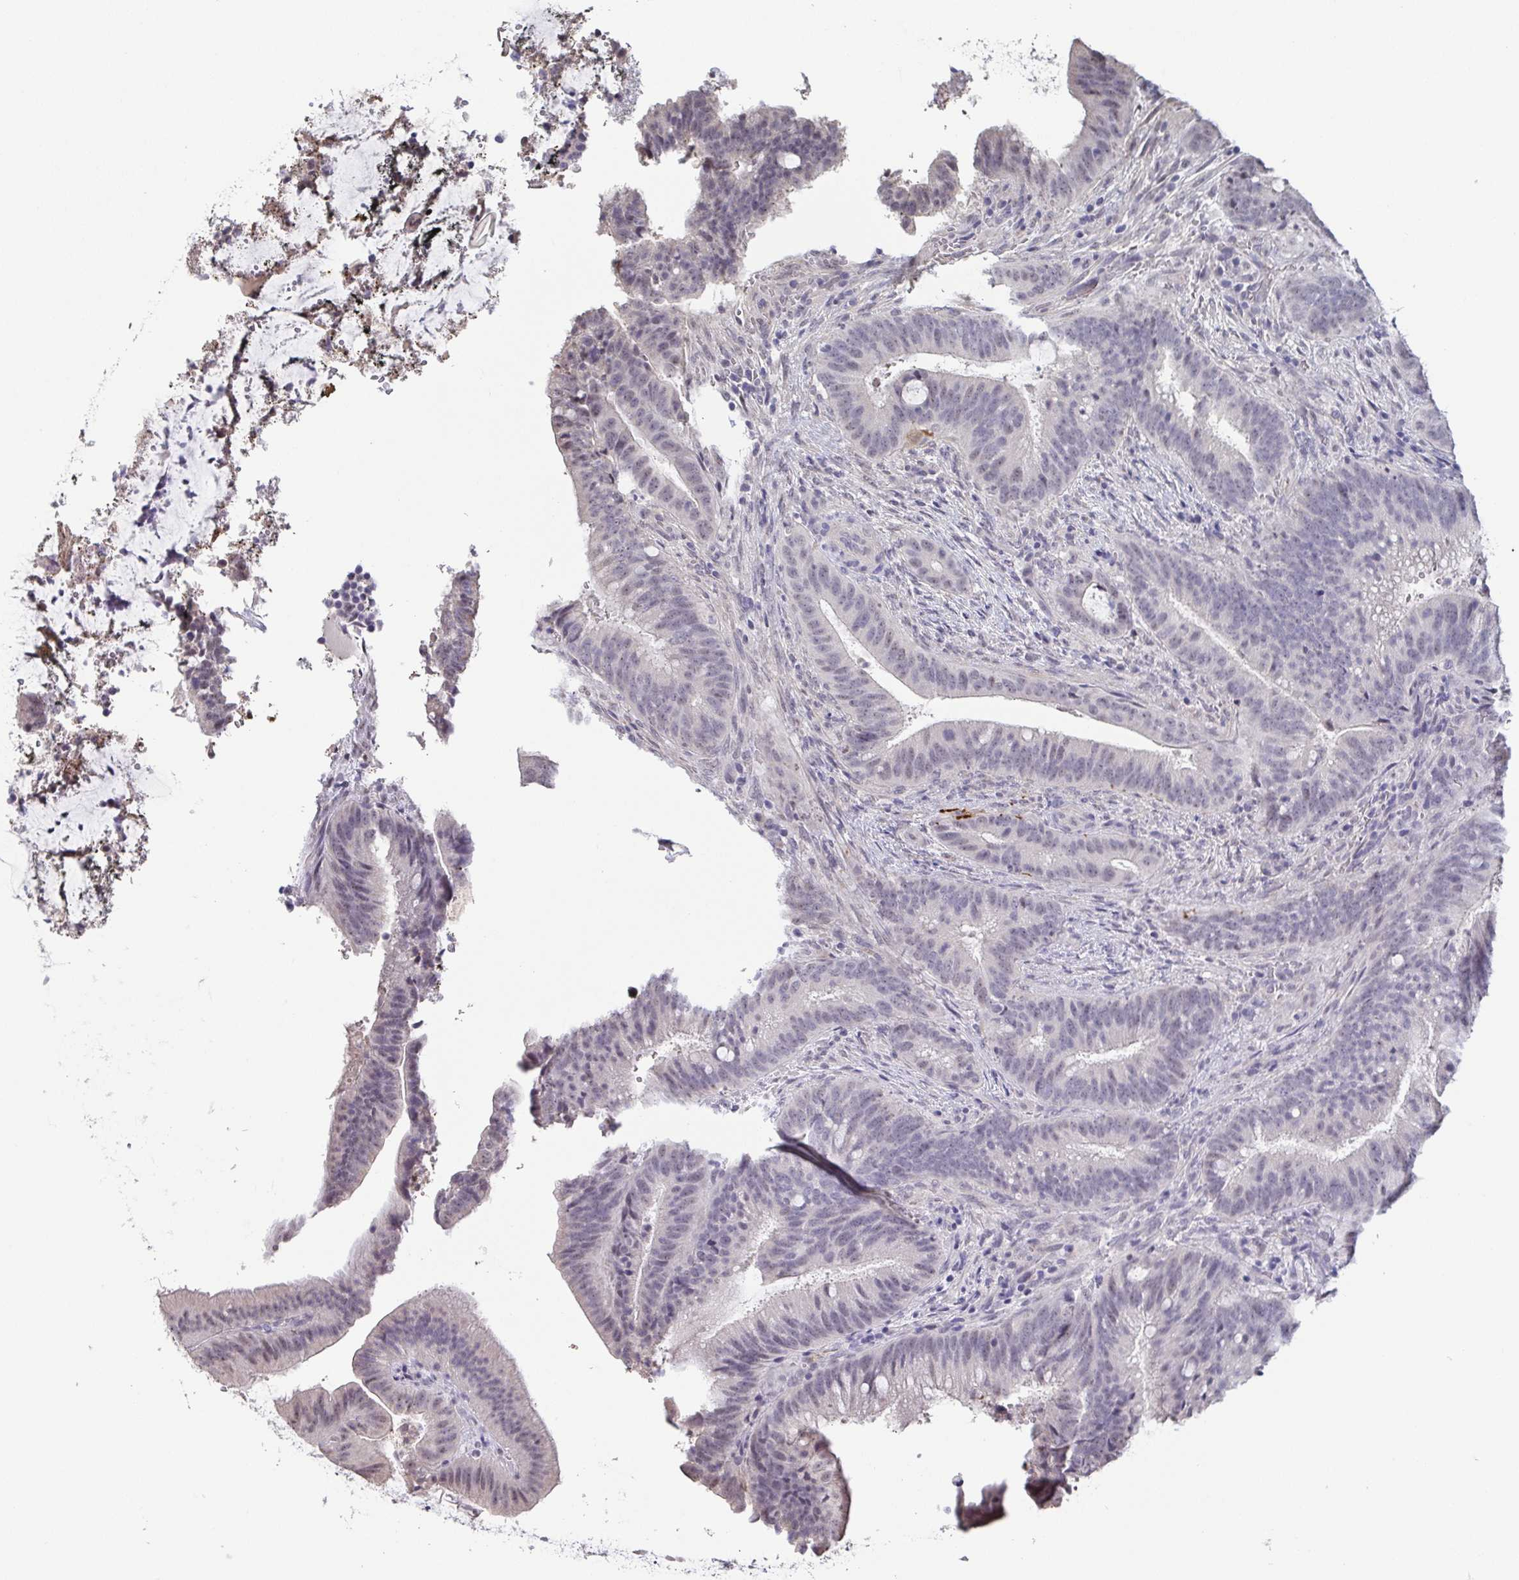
{"staining": {"intensity": "weak", "quantity": "<25%", "location": "nuclear"}, "tissue": "colorectal cancer", "cell_type": "Tumor cells", "image_type": "cancer", "snomed": [{"axis": "morphology", "description": "Adenocarcinoma, NOS"}, {"axis": "topography", "description": "Colon"}], "caption": "DAB immunohistochemical staining of human colorectal adenocarcinoma demonstrates no significant positivity in tumor cells.", "gene": "NEFH", "patient": {"sex": "female", "age": 43}}